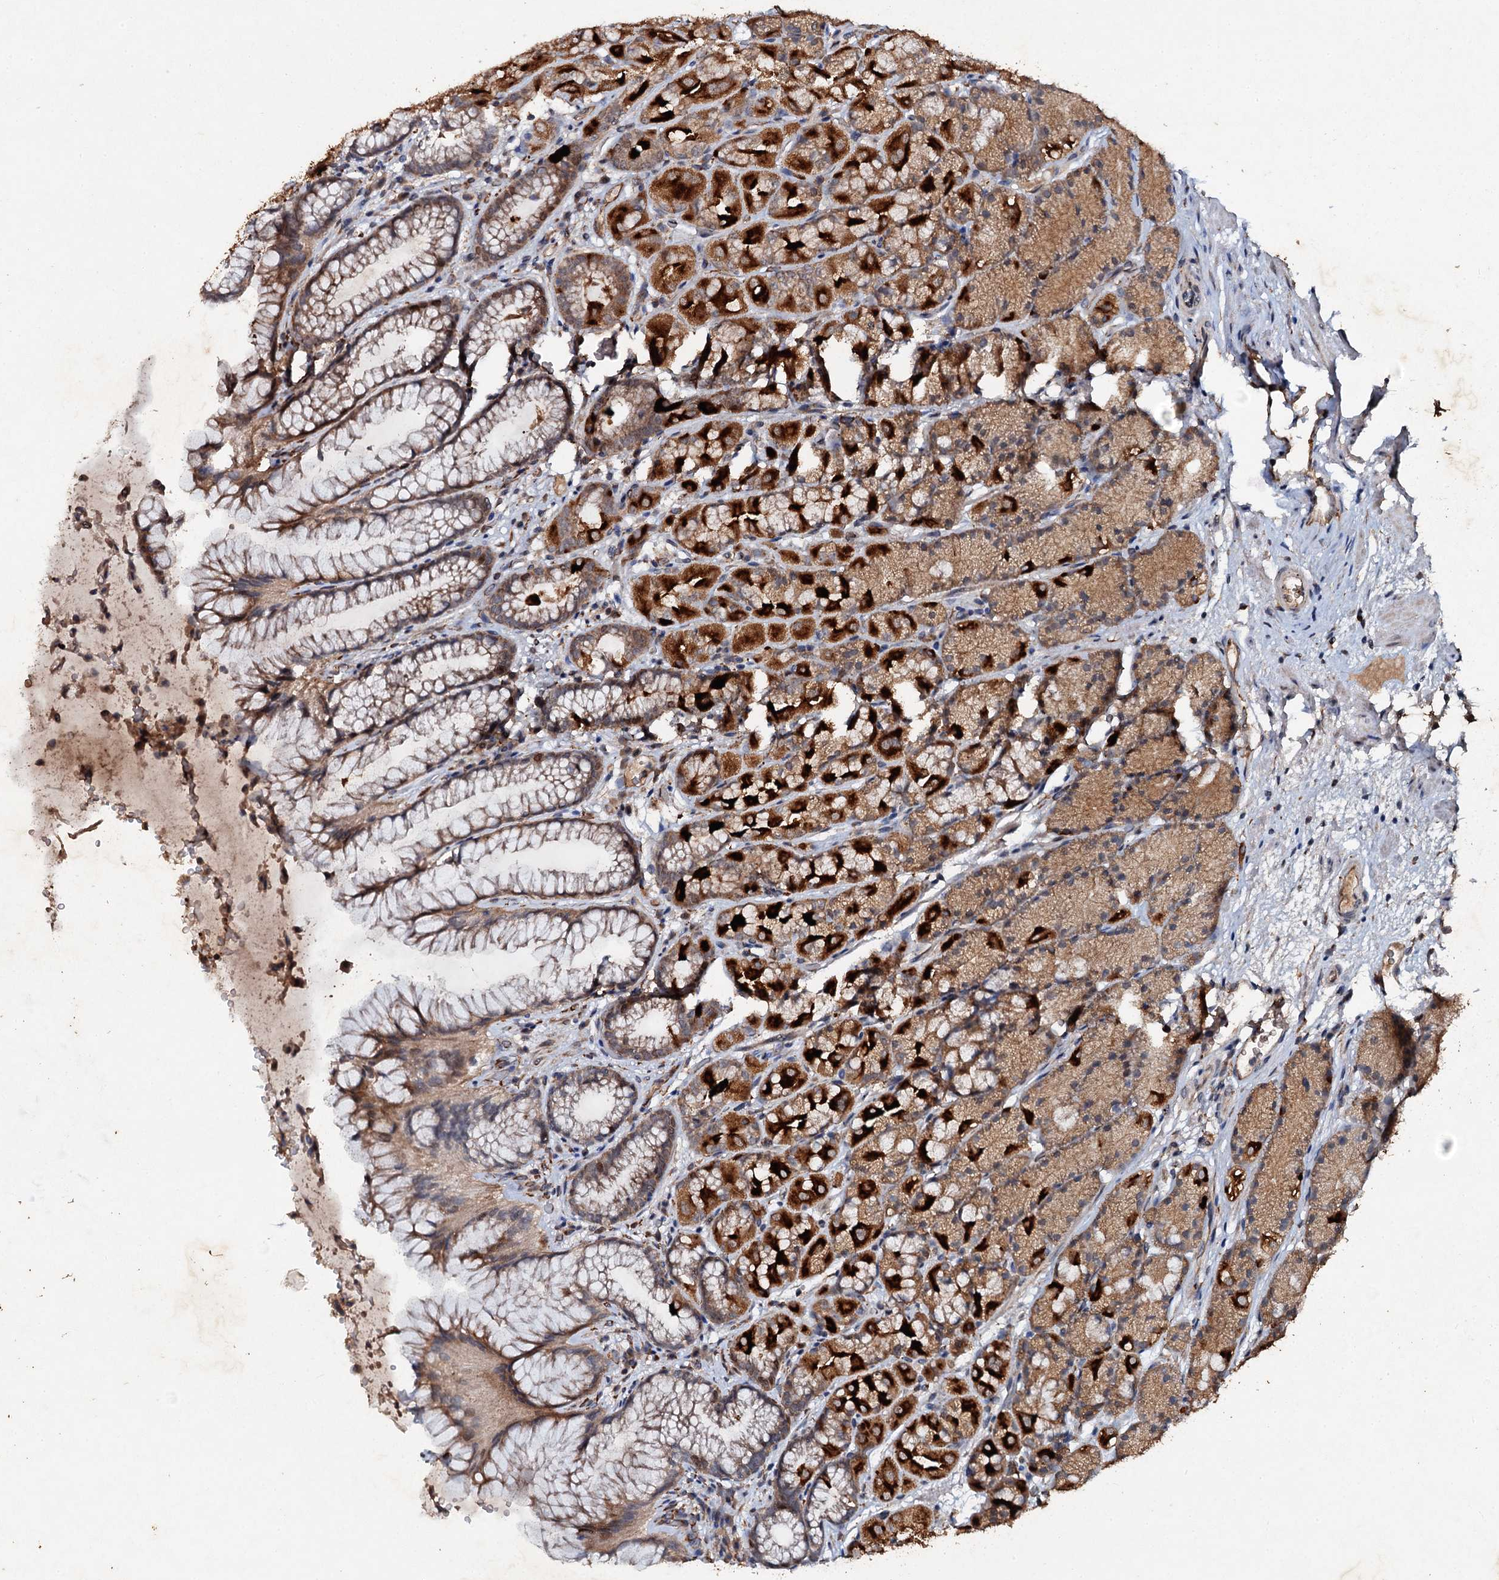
{"staining": {"intensity": "strong", "quantity": ">75%", "location": "cytoplasmic/membranous"}, "tissue": "stomach", "cell_type": "Glandular cells", "image_type": "normal", "snomed": [{"axis": "morphology", "description": "Normal tissue, NOS"}, {"axis": "topography", "description": "Stomach"}], "caption": "A high-resolution histopathology image shows IHC staining of normal stomach, which shows strong cytoplasmic/membranous positivity in approximately >75% of glandular cells. The staining was performed using DAB, with brown indicating positive protein expression. Nuclei are stained blue with hematoxylin.", "gene": "ADAMTS10", "patient": {"sex": "male", "age": 63}}